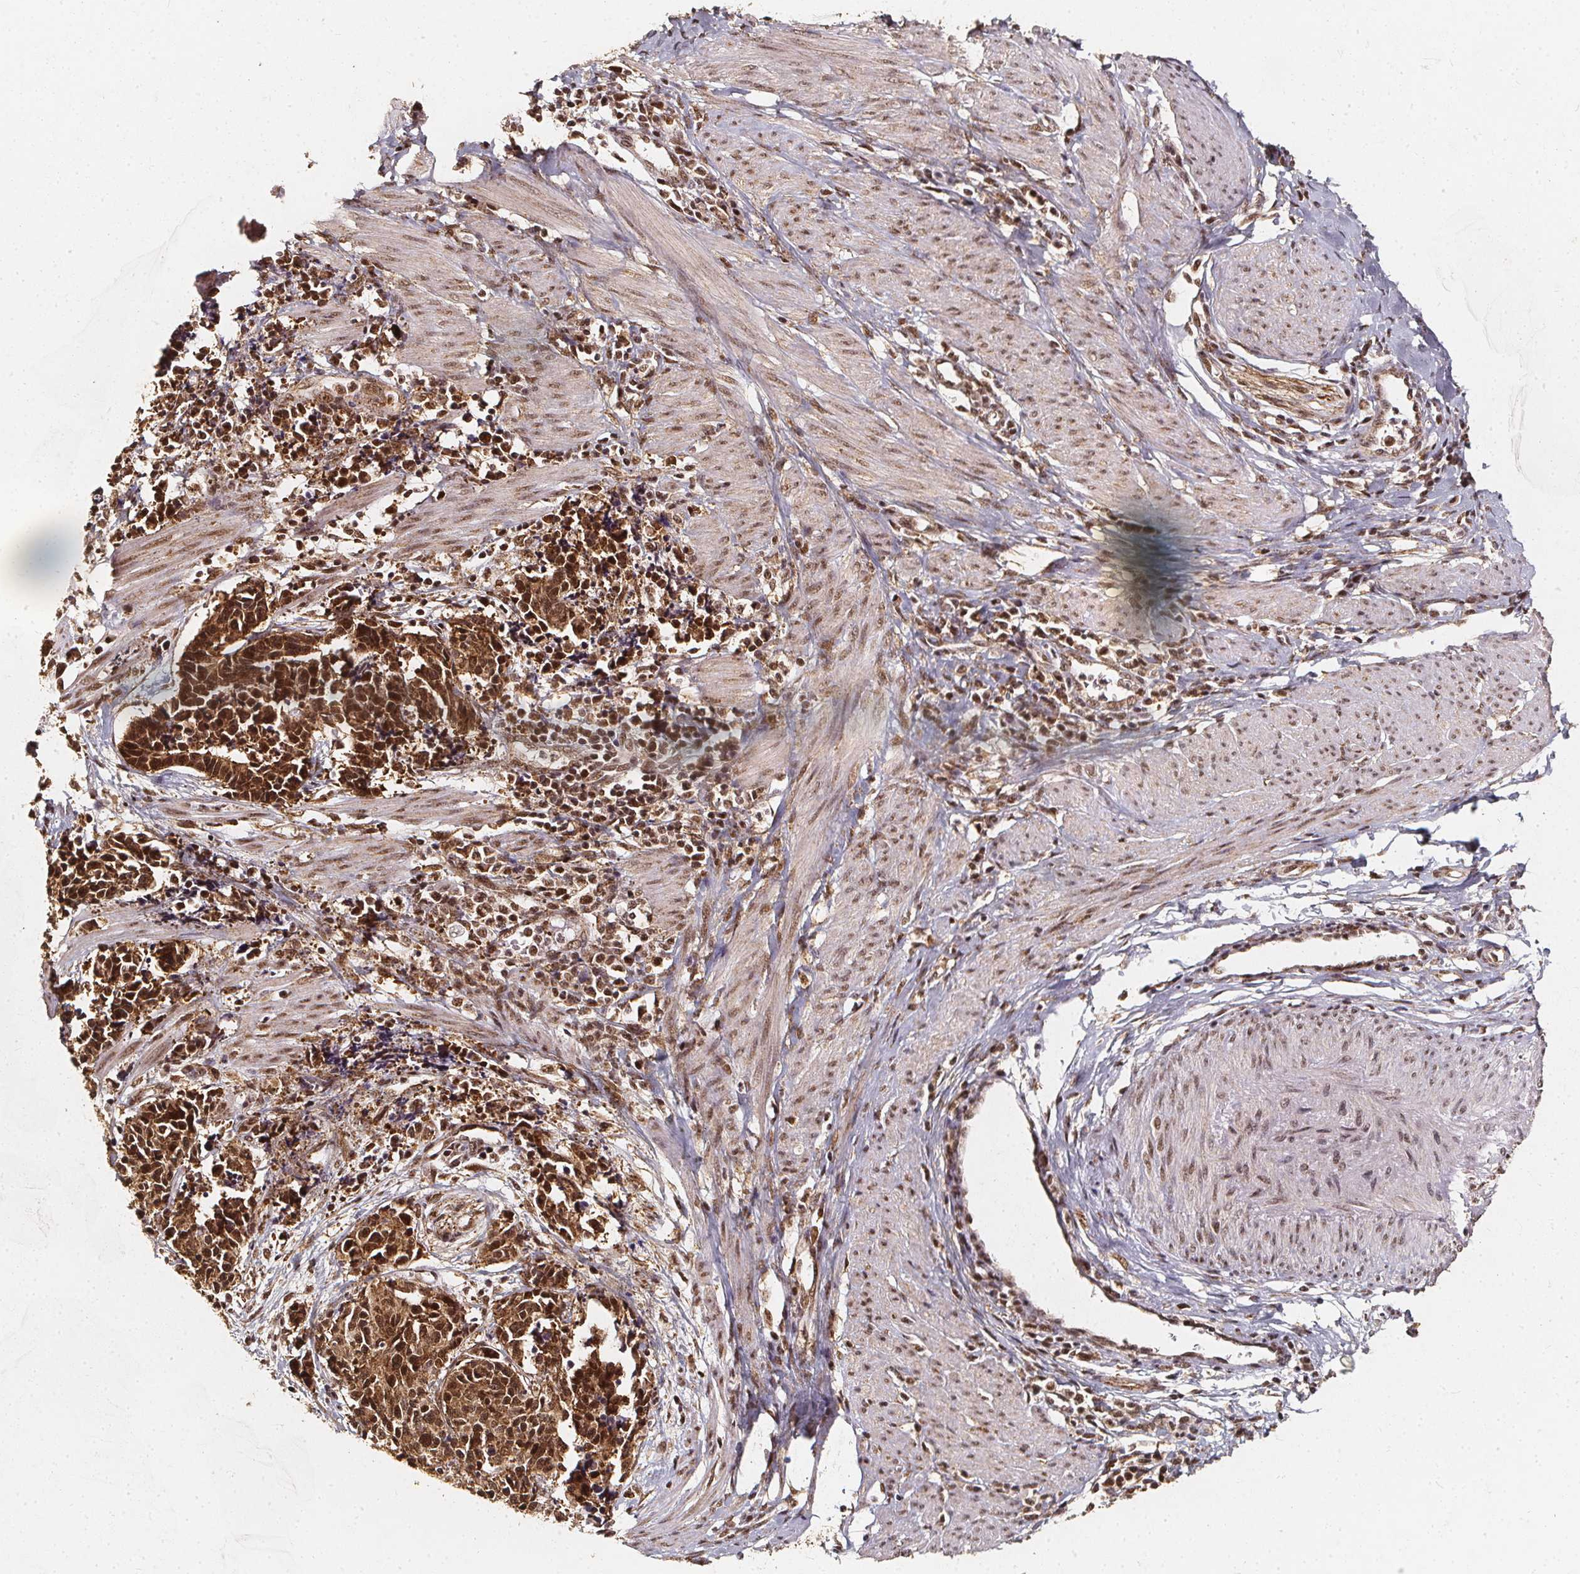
{"staining": {"intensity": "moderate", "quantity": ">75%", "location": "cytoplasmic/membranous,nuclear"}, "tissue": "cervical cancer", "cell_type": "Tumor cells", "image_type": "cancer", "snomed": [{"axis": "morphology", "description": "Squamous cell carcinoma, NOS"}, {"axis": "topography", "description": "Cervix"}], "caption": "About >75% of tumor cells in cervical cancer show moderate cytoplasmic/membranous and nuclear protein staining as visualized by brown immunohistochemical staining.", "gene": "SMN1", "patient": {"sex": "female", "age": 35}}